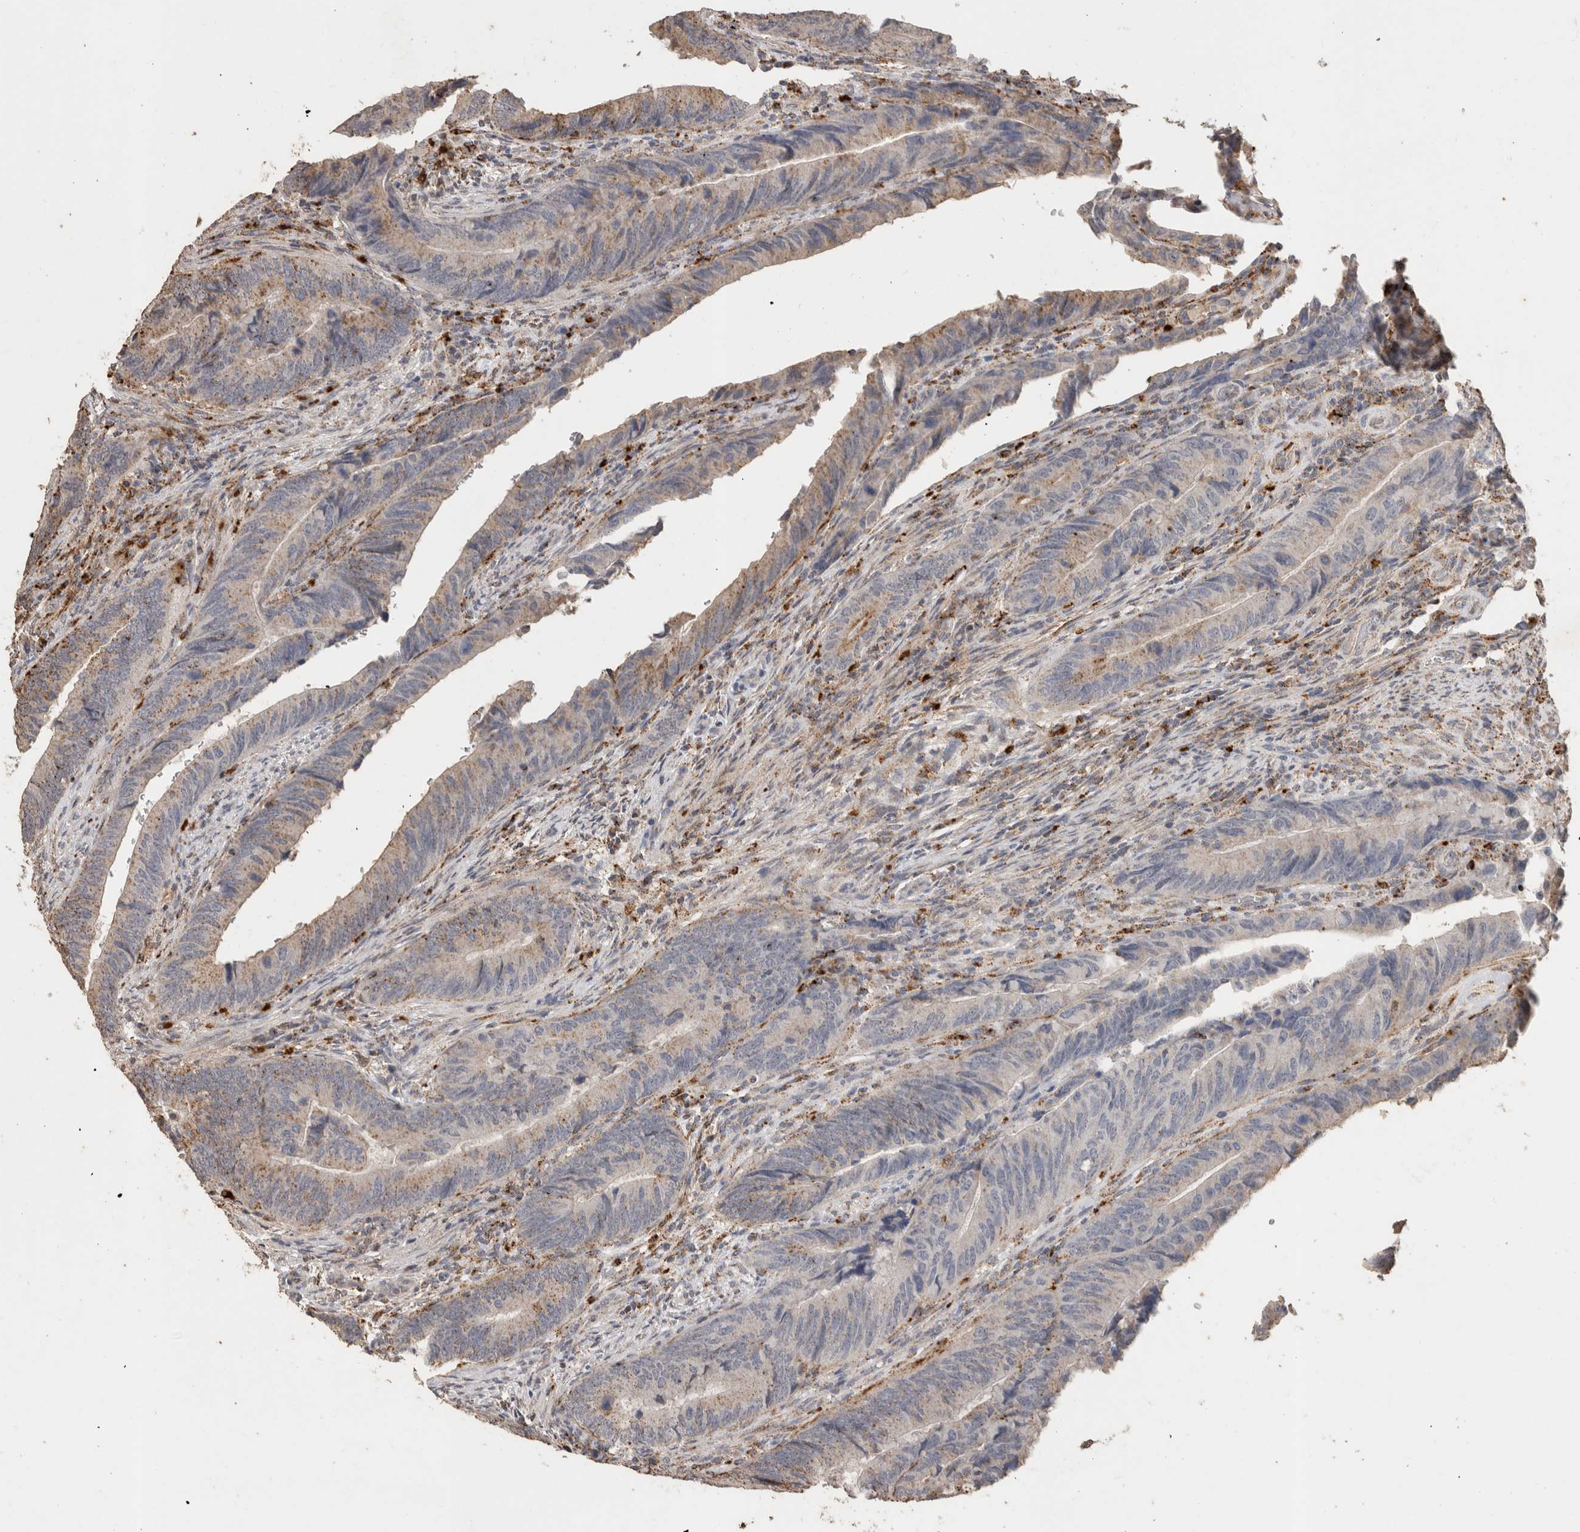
{"staining": {"intensity": "weak", "quantity": "25%-75%", "location": "cytoplasmic/membranous"}, "tissue": "colorectal cancer", "cell_type": "Tumor cells", "image_type": "cancer", "snomed": [{"axis": "morphology", "description": "Normal tissue, NOS"}, {"axis": "morphology", "description": "Adenocarcinoma, NOS"}, {"axis": "topography", "description": "Colon"}], "caption": "A low amount of weak cytoplasmic/membranous staining is present in approximately 25%-75% of tumor cells in colorectal adenocarcinoma tissue. (brown staining indicates protein expression, while blue staining denotes nuclei).", "gene": "ARSA", "patient": {"sex": "male", "age": 56}}